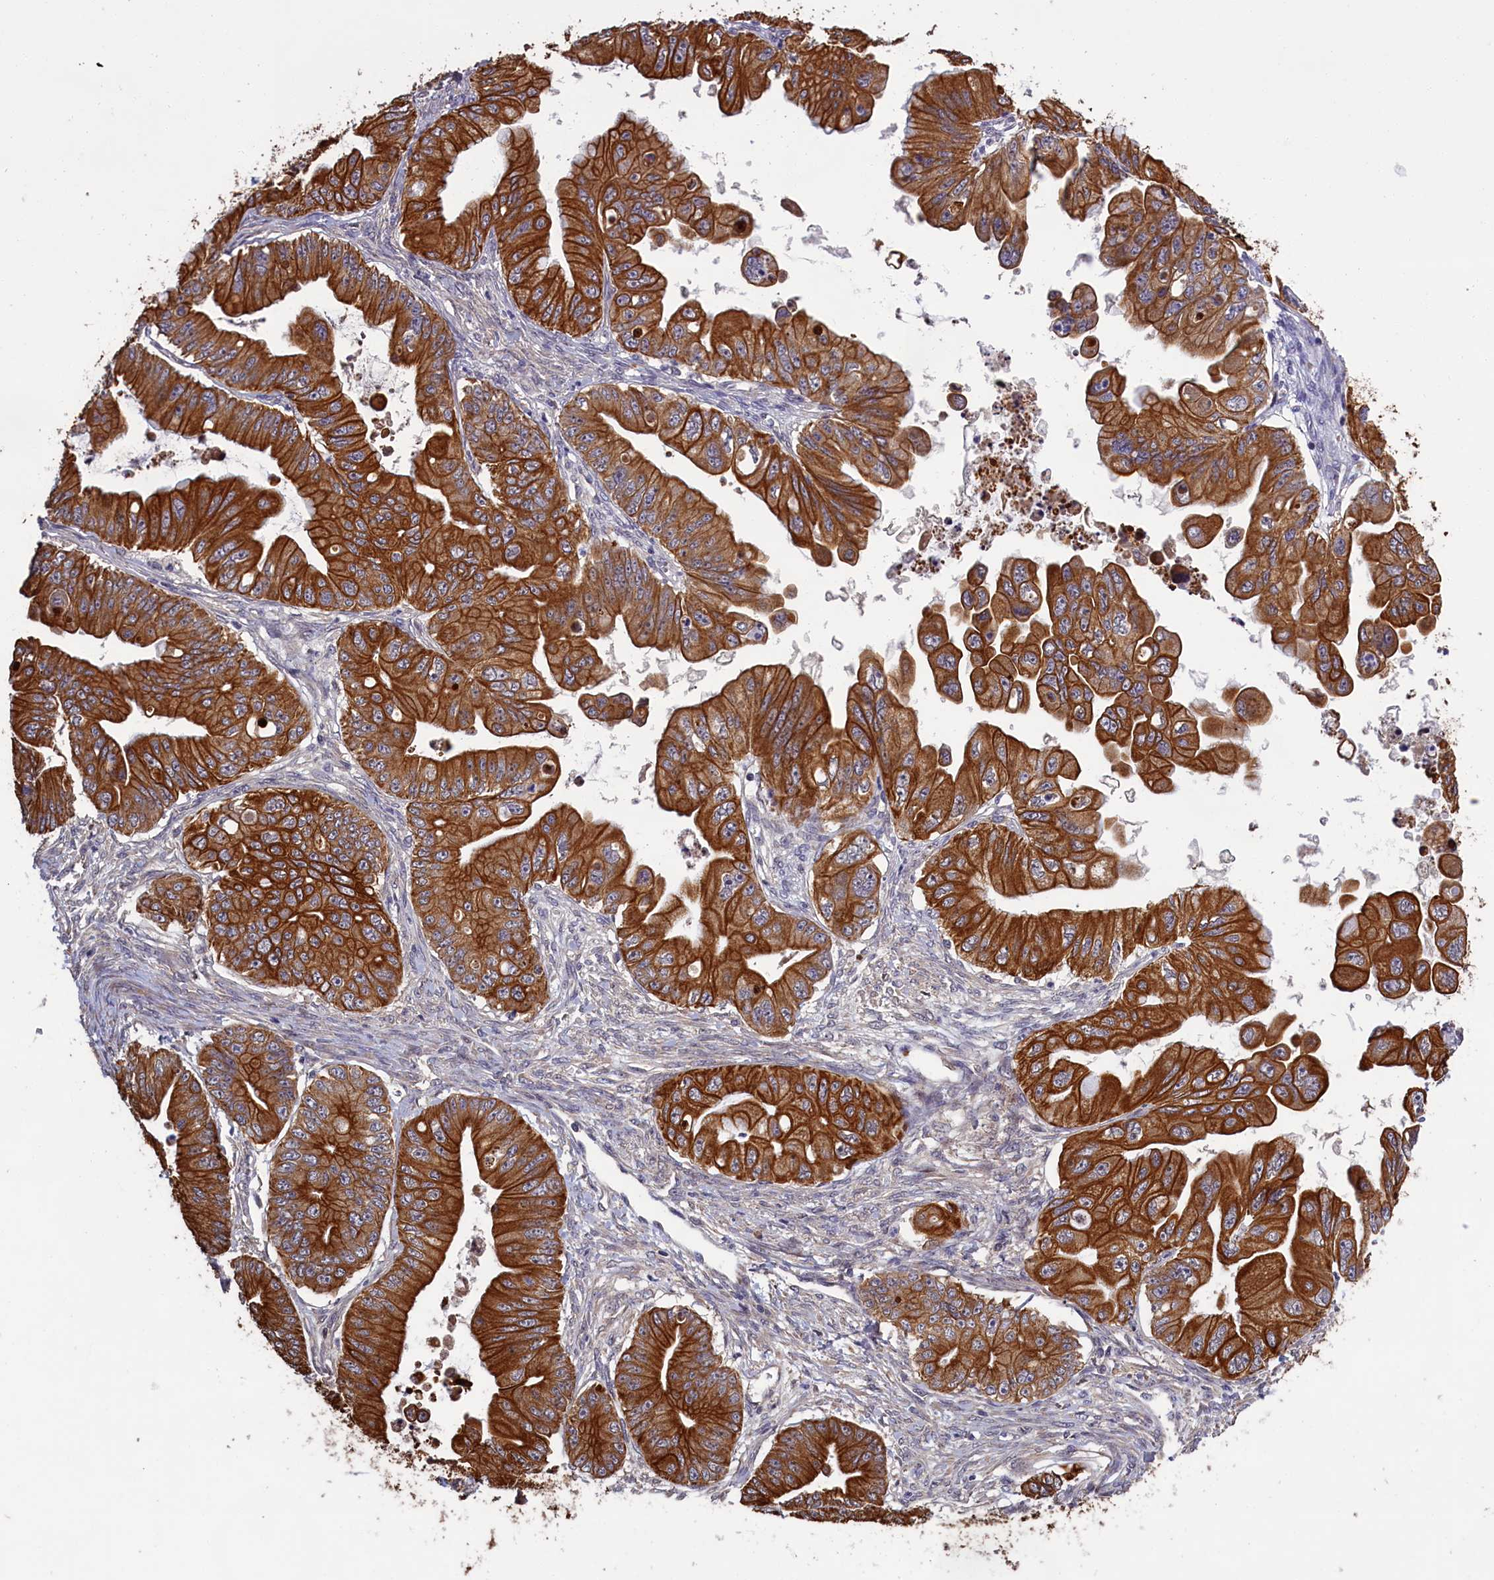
{"staining": {"intensity": "strong", "quantity": ">75%", "location": "cytoplasmic/membranous"}, "tissue": "ovarian cancer", "cell_type": "Tumor cells", "image_type": "cancer", "snomed": [{"axis": "morphology", "description": "Cystadenocarcinoma, mucinous, NOS"}, {"axis": "topography", "description": "Ovary"}], "caption": "Immunohistochemistry histopathology image of ovarian mucinous cystadenocarcinoma stained for a protein (brown), which displays high levels of strong cytoplasmic/membranous positivity in approximately >75% of tumor cells.", "gene": "DENND1B", "patient": {"sex": "female", "age": 71}}